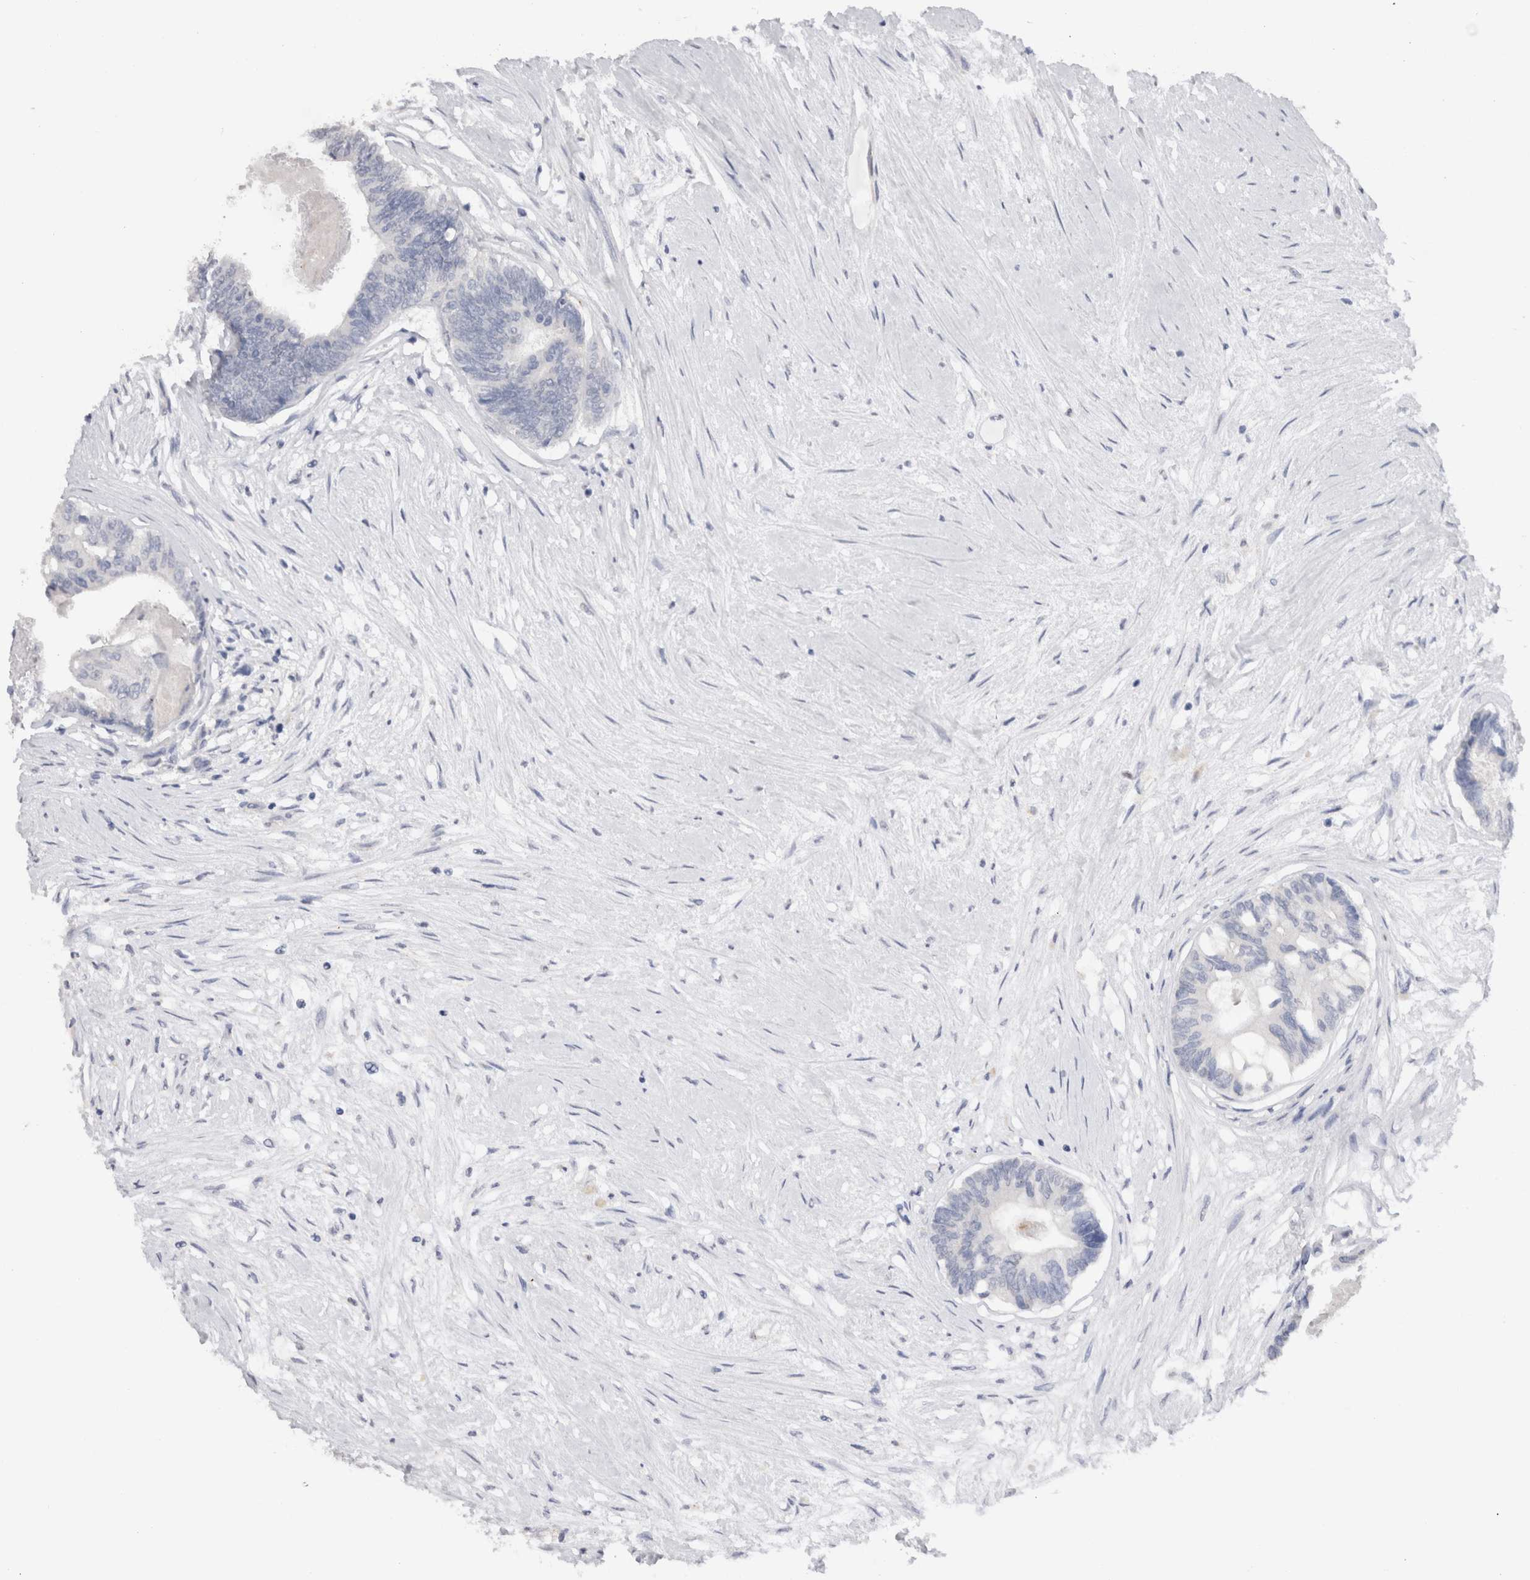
{"staining": {"intensity": "negative", "quantity": "none", "location": "none"}, "tissue": "colorectal cancer", "cell_type": "Tumor cells", "image_type": "cancer", "snomed": [{"axis": "morphology", "description": "Adenocarcinoma, NOS"}, {"axis": "topography", "description": "Rectum"}], "caption": "Histopathology image shows no protein expression in tumor cells of colorectal adenocarcinoma tissue.", "gene": "CDH6", "patient": {"sex": "male", "age": 63}}